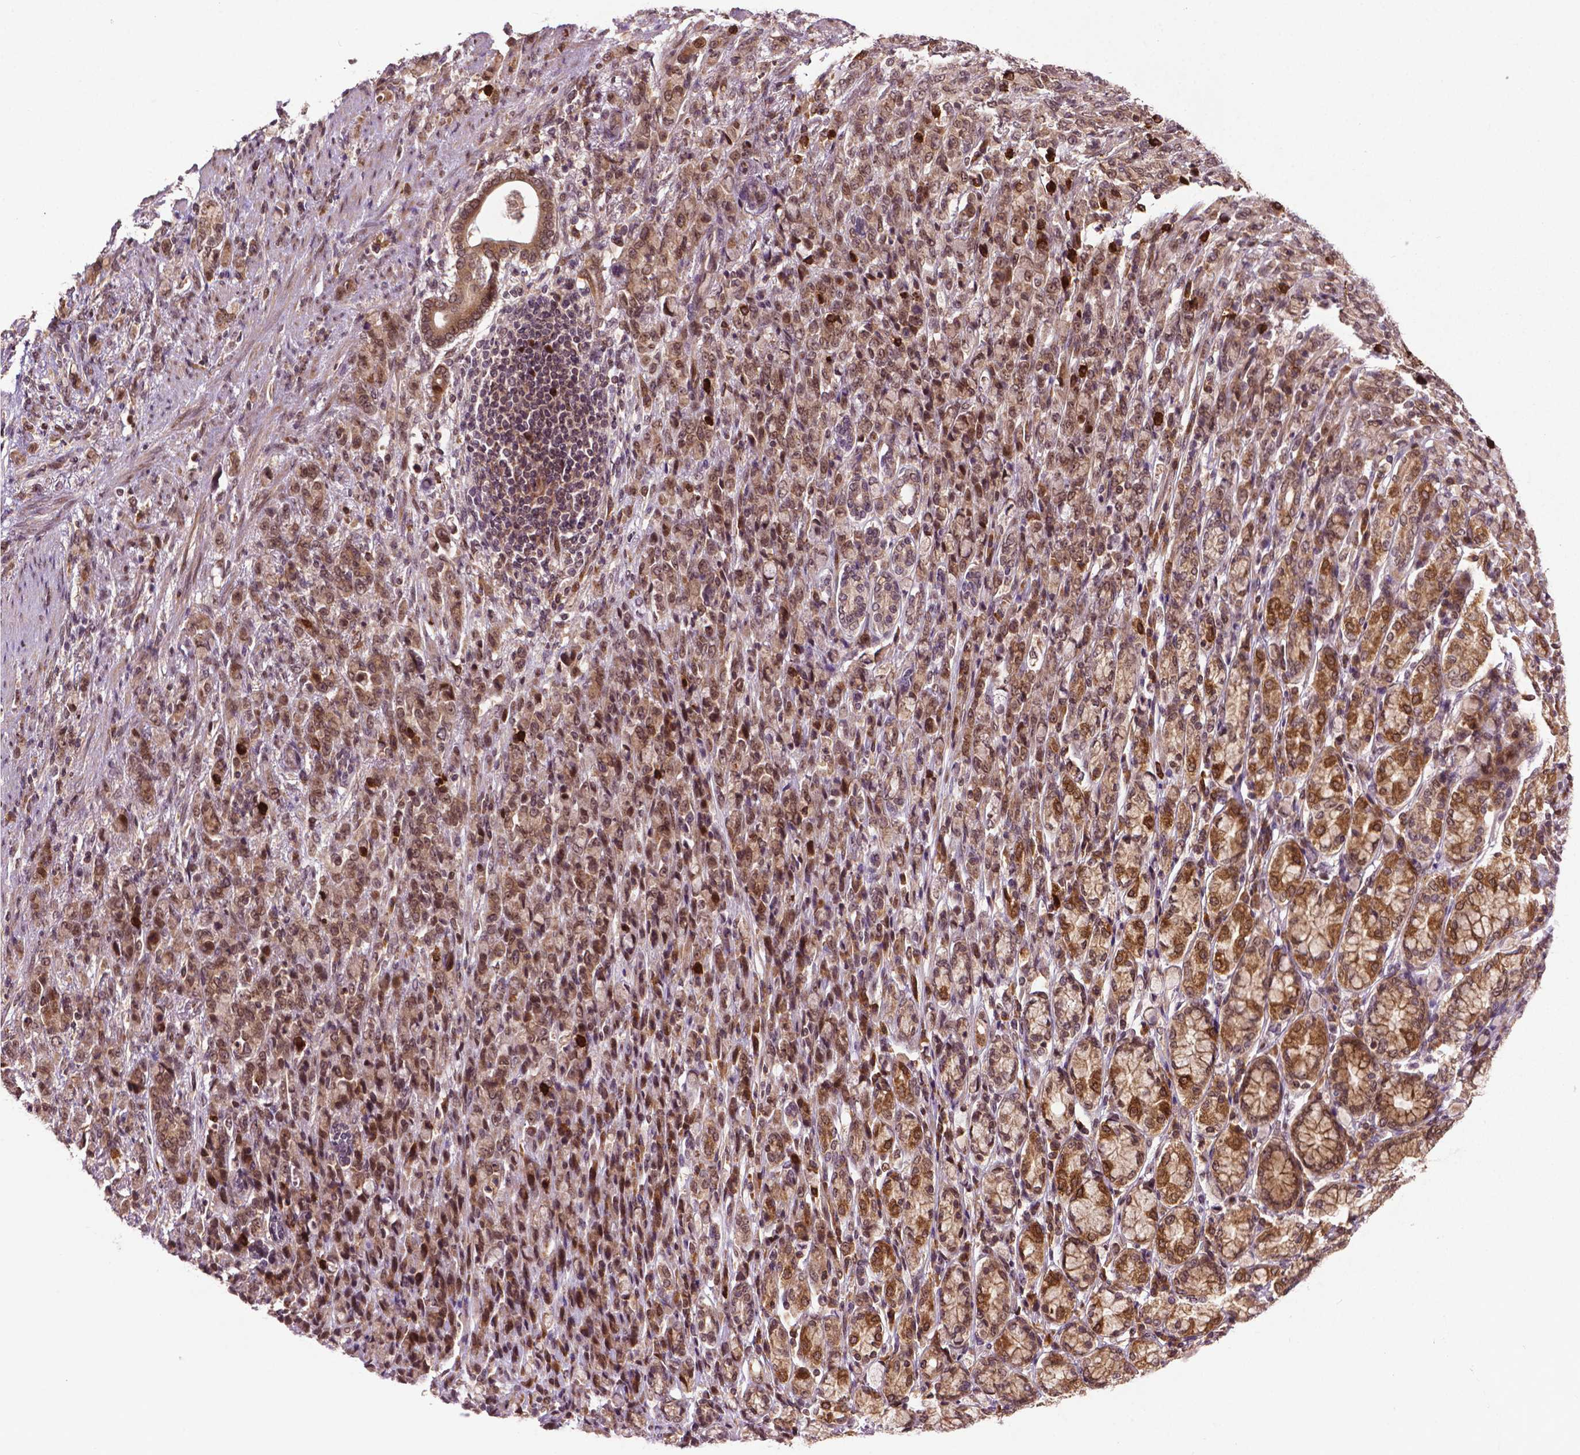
{"staining": {"intensity": "moderate", "quantity": ">75%", "location": "cytoplasmic/membranous,nuclear"}, "tissue": "stomach cancer", "cell_type": "Tumor cells", "image_type": "cancer", "snomed": [{"axis": "morphology", "description": "Adenocarcinoma, NOS"}, {"axis": "topography", "description": "Stomach"}], "caption": "Brown immunohistochemical staining in adenocarcinoma (stomach) shows moderate cytoplasmic/membranous and nuclear expression in about >75% of tumor cells.", "gene": "TMX2", "patient": {"sex": "female", "age": 79}}